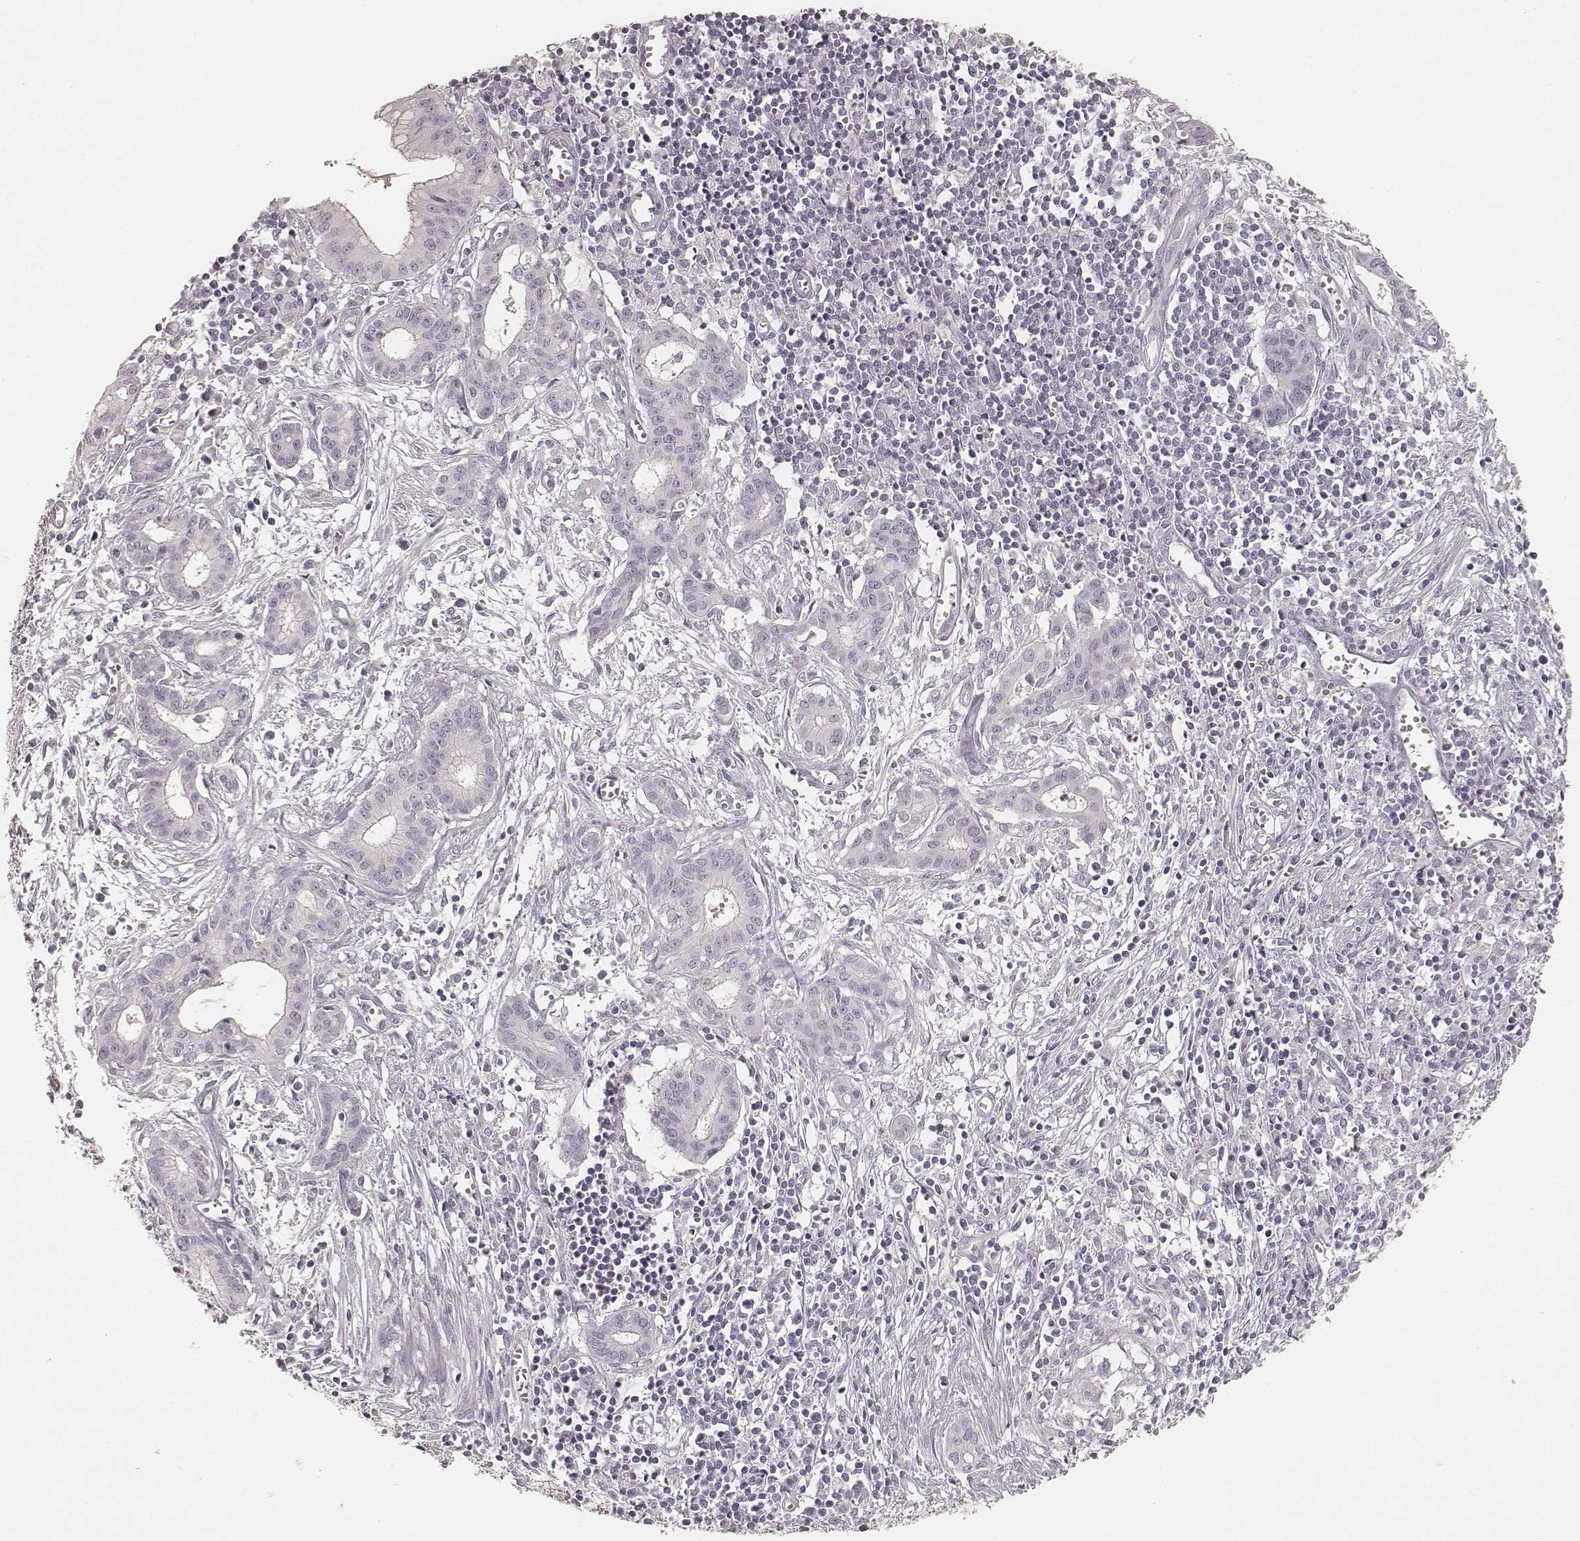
{"staining": {"intensity": "negative", "quantity": "none", "location": "none"}, "tissue": "pancreatic cancer", "cell_type": "Tumor cells", "image_type": "cancer", "snomed": [{"axis": "morphology", "description": "Adenocarcinoma, NOS"}, {"axis": "topography", "description": "Pancreas"}], "caption": "IHC photomicrograph of neoplastic tissue: human pancreatic cancer (adenocarcinoma) stained with DAB (3,3'-diaminobenzidine) demonstrates no significant protein positivity in tumor cells. (DAB immunohistochemistry (IHC) visualized using brightfield microscopy, high magnification).", "gene": "KRT26", "patient": {"sex": "male", "age": 48}}